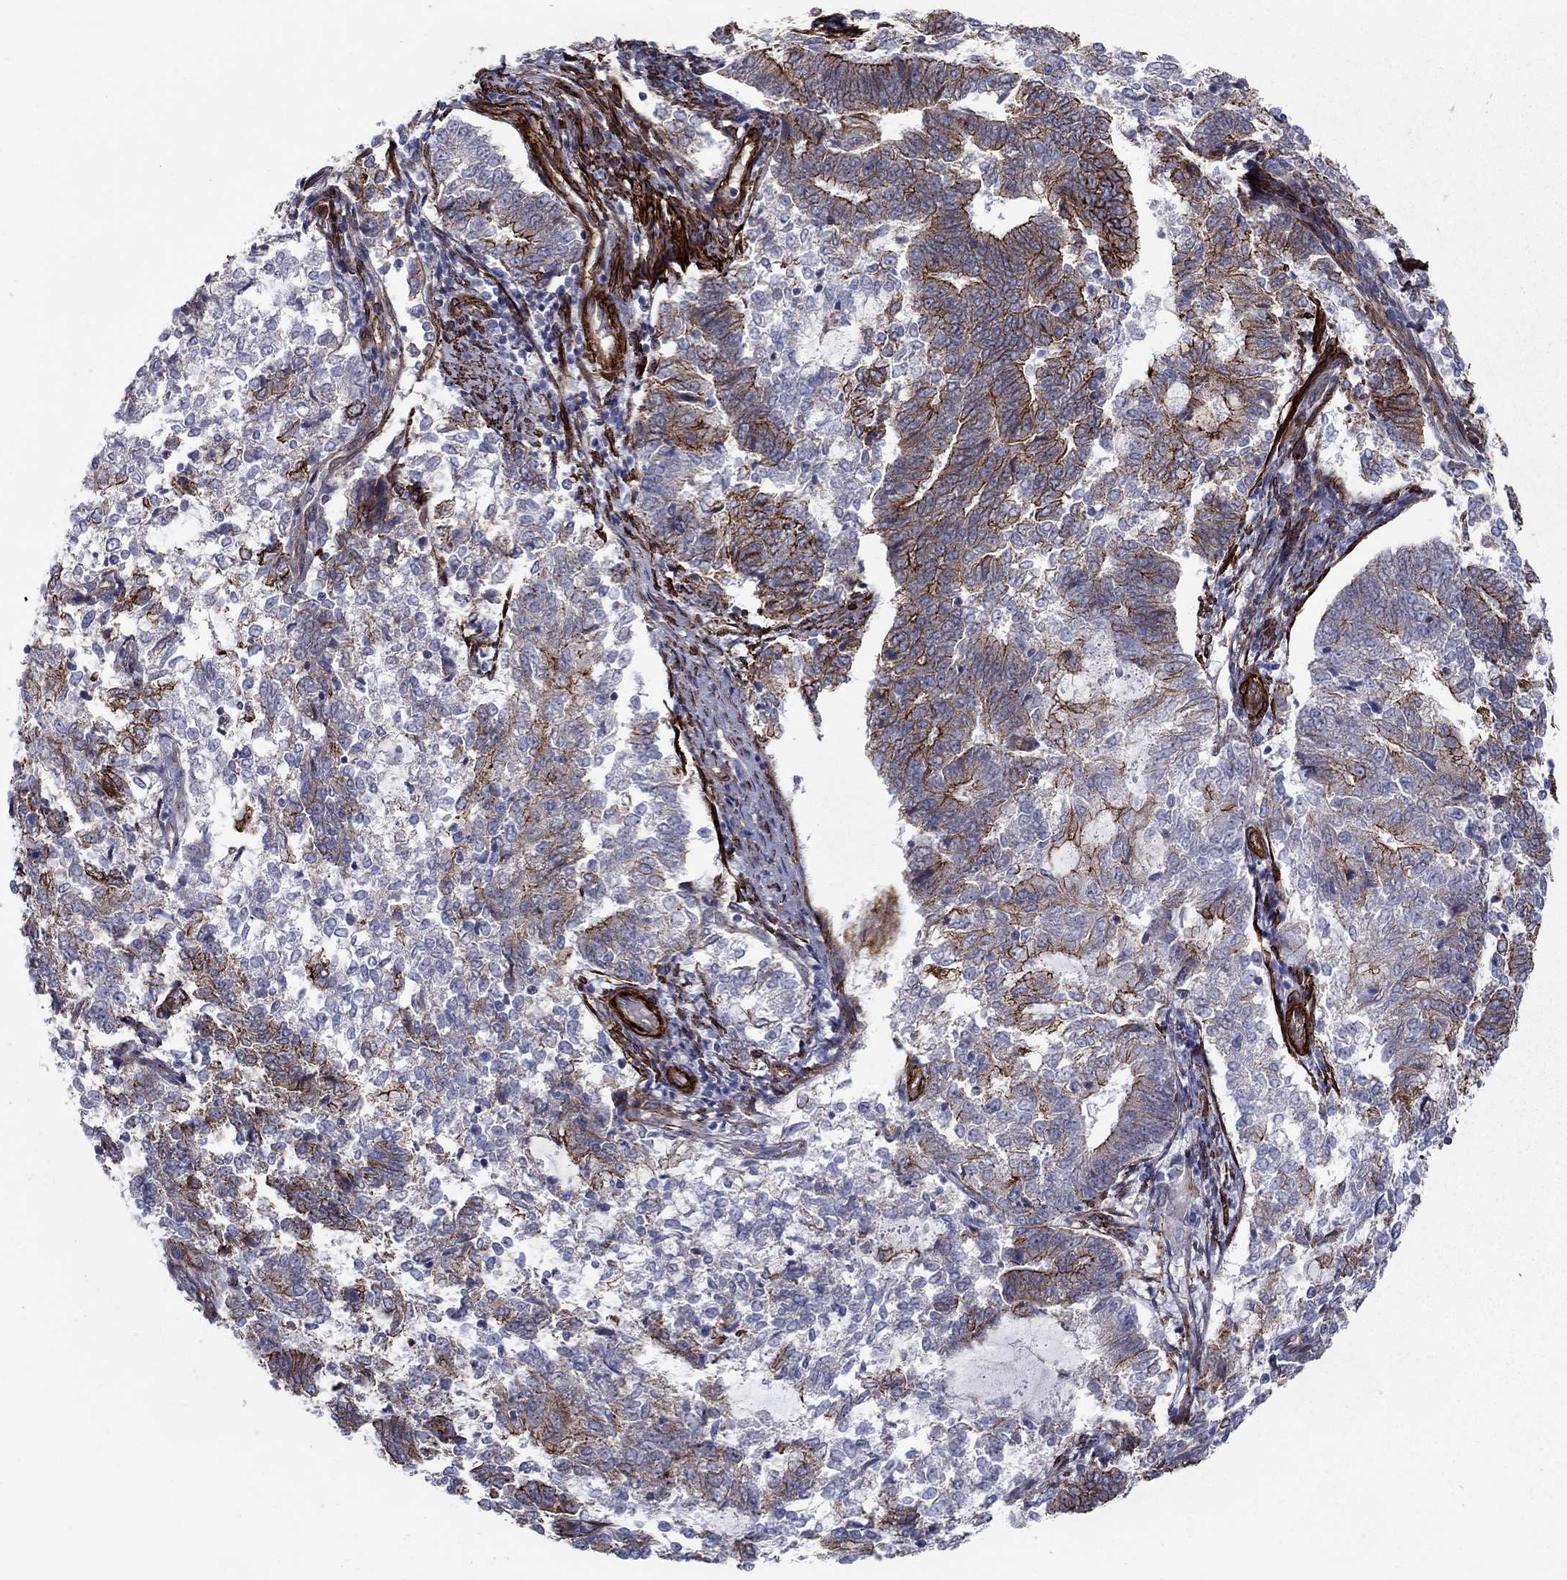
{"staining": {"intensity": "strong", "quantity": "25%-75%", "location": "cytoplasmic/membranous"}, "tissue": "endometrial cancer", "cell_type": "Tumor cells", "image_type": "cancer", "snomed": [{"axis": "morphology", "description": "Adenocarcinoma, NOS"}, {"axis": "topography", "description": "Endometrium"}], "caption": "A high-resolution histopathology image shows immunohistochemistry staining of adenocarcinoma (endometrial), which displays strong cytoplasmic/membranous expression in approximately 25%-75% of tumor cells. The protein of interest is stained brown, and the nuclei are stained in blue (DAB IHC with brightfield microscopy, high magnification).", "gene": "KRBA1", "patient": {"sex": "female", "age": 65}}